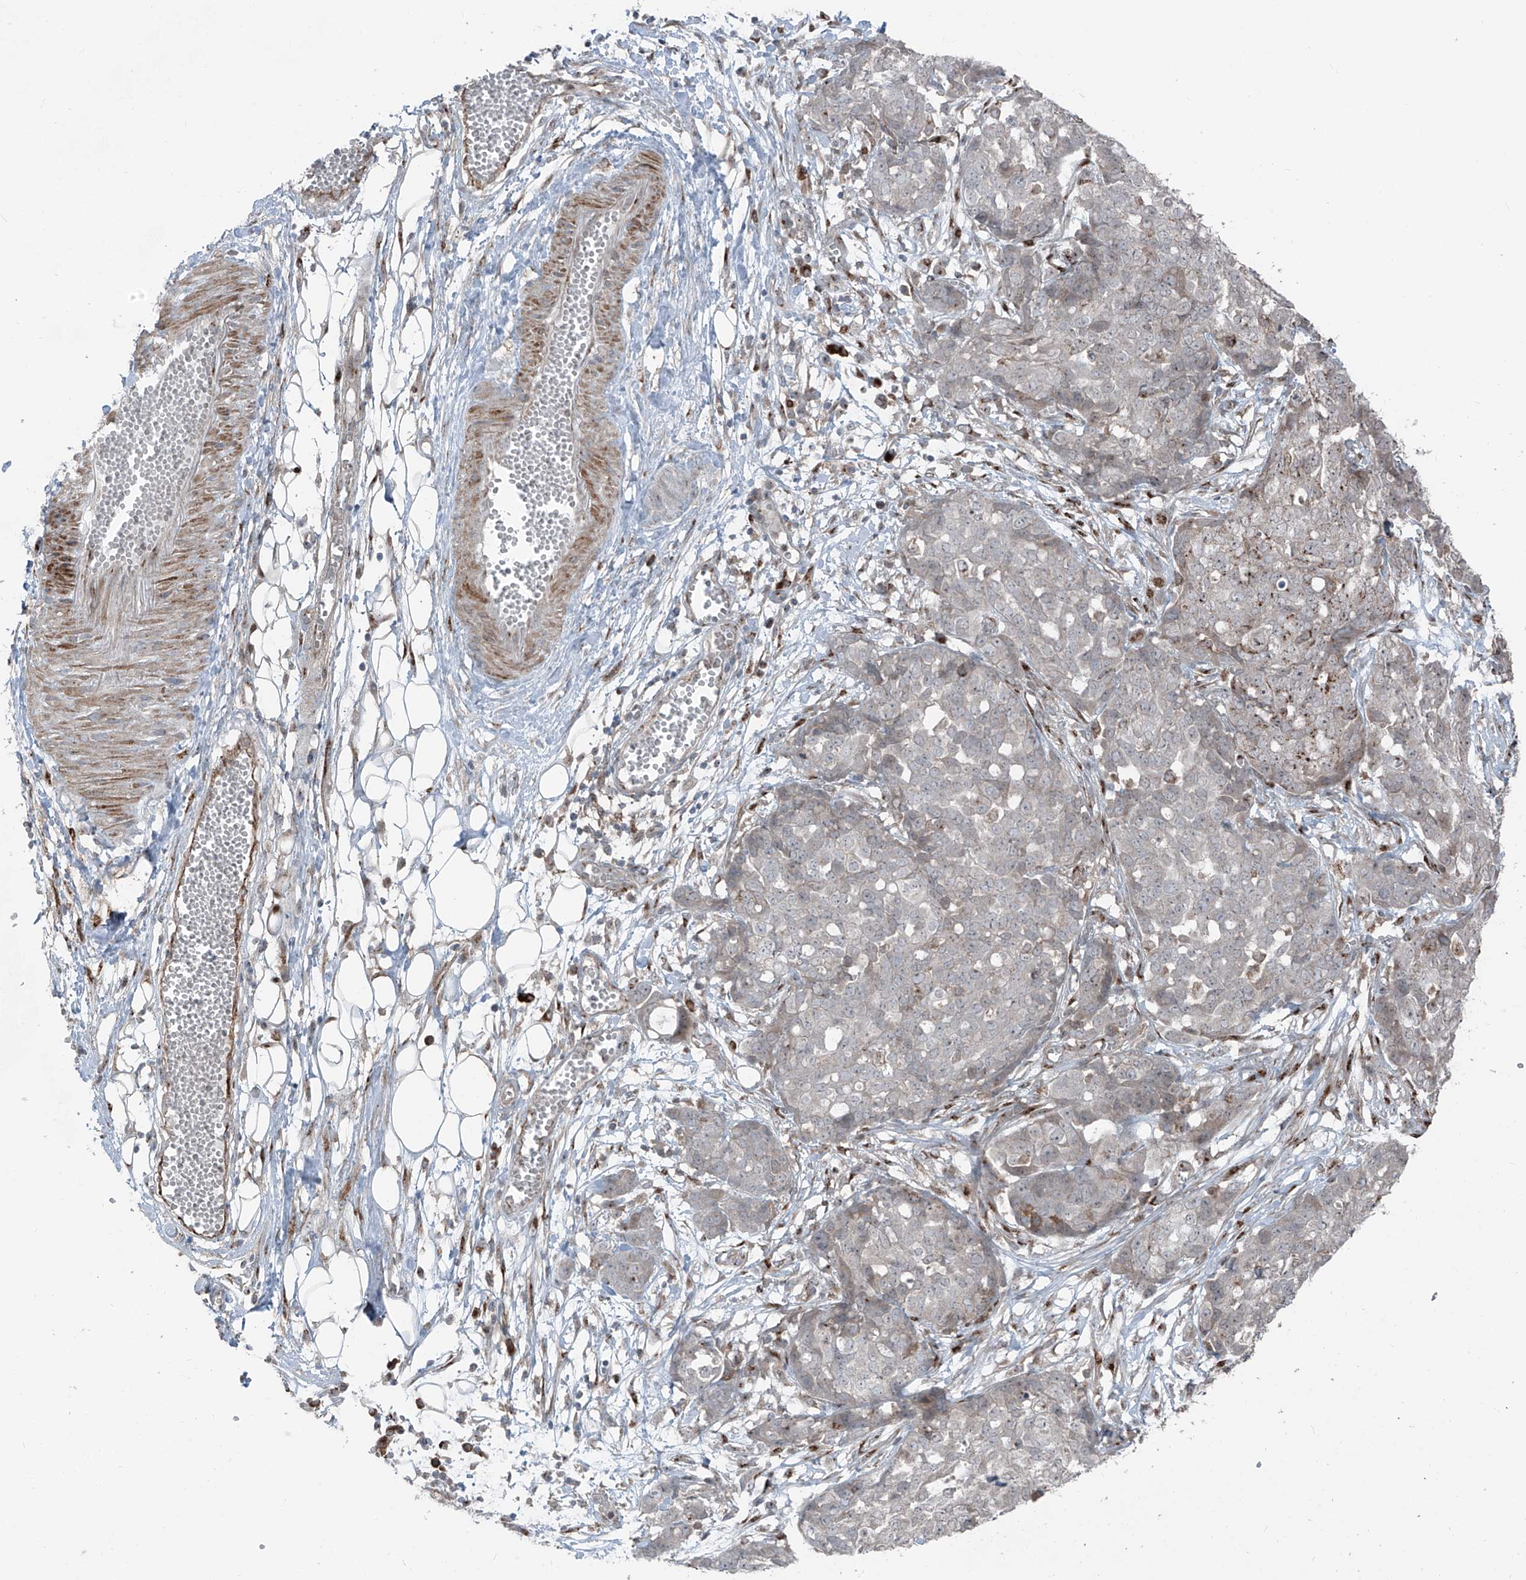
{"staining": {"intensity": "negative", "quantity": "none", "location": "none"}, "tissue": "ovarian cancer", "cell_type": "Tumor cells", "image_type": "cancer", "snomed": [{"axis": "morphology", "description": "Cystadenocarcinoma, serous, NOS"}, {"axis": "topography", "description": "Soft tissue"}, {"axis": "topography", "description": "Ovary"}], "caption": "This image is of ovarian cancer (serous cystadenocarcinoma) stained with immunohistochemistry (IHC) to label a protein in brown with the nuclei are counter-stained blue. There is no positivity in tumor cells.", "gene": "ERLEC1", "patient": {"sex": "female", "age": 57}}